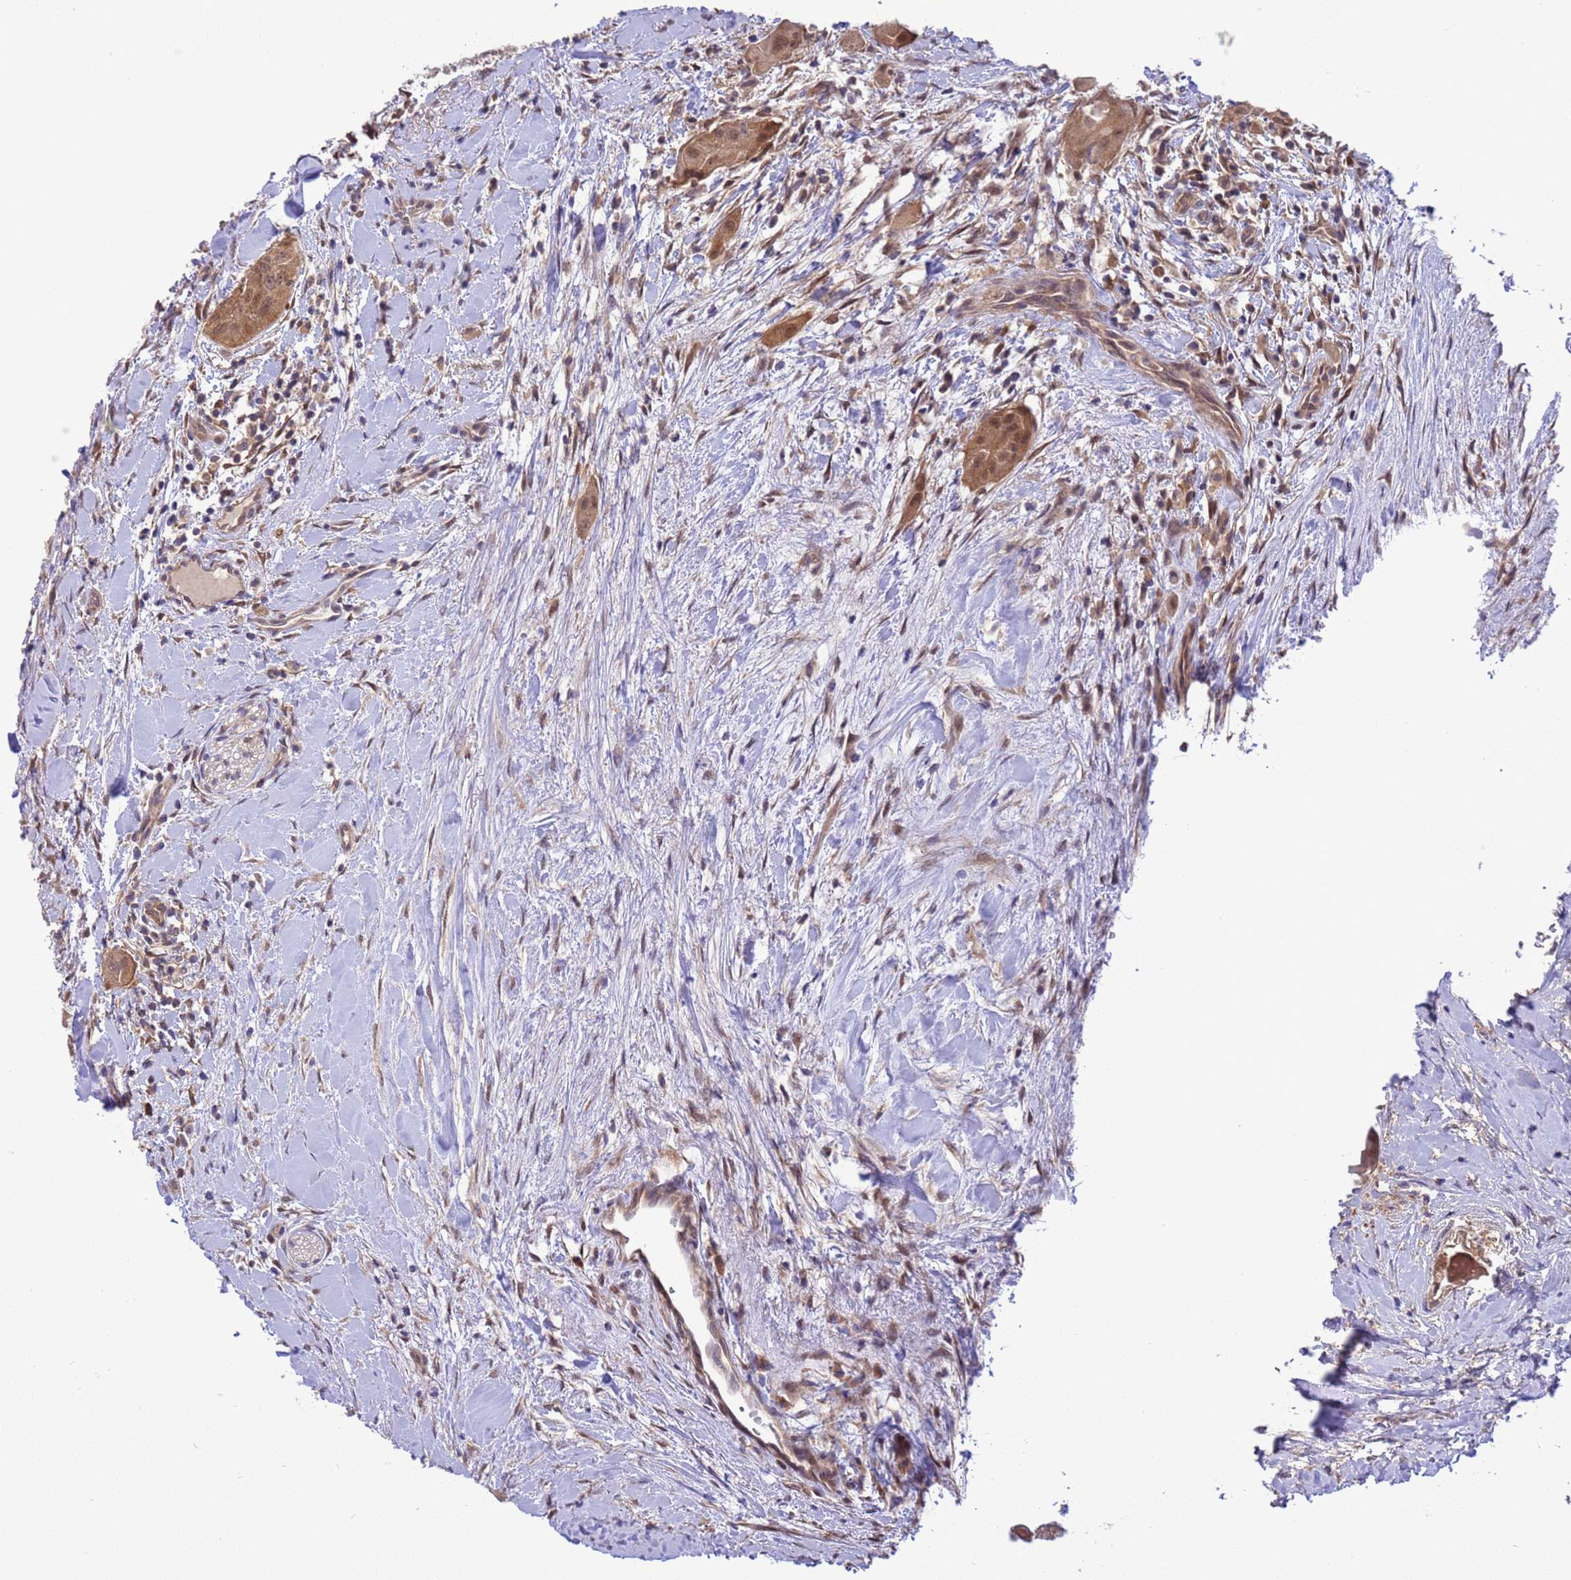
{"staining": {"intensity": "moderate", "quantity": ">75%", "location": "nuclear"}, "tissue": "thyroid cancer", "cell_type": "Tumor cells", "image_type": "cancer", "snomed": [{"axis": "morphology", "description": "Normal tissue, NOS"}, {"axis": "morphology", "description": "Papillary adenocarcinoma, NOS"}, {"axis": "topography", "description": "Thyroid gland"}], "caption": "Immunohistochemical staining of thyroid cancer (papillary adenocarcinoma) shows moderate nuclear protein staining in approximately >75% of tumor cells.", "gene": "ZNF461", "patient": {"sex": "female", "age": 59}}